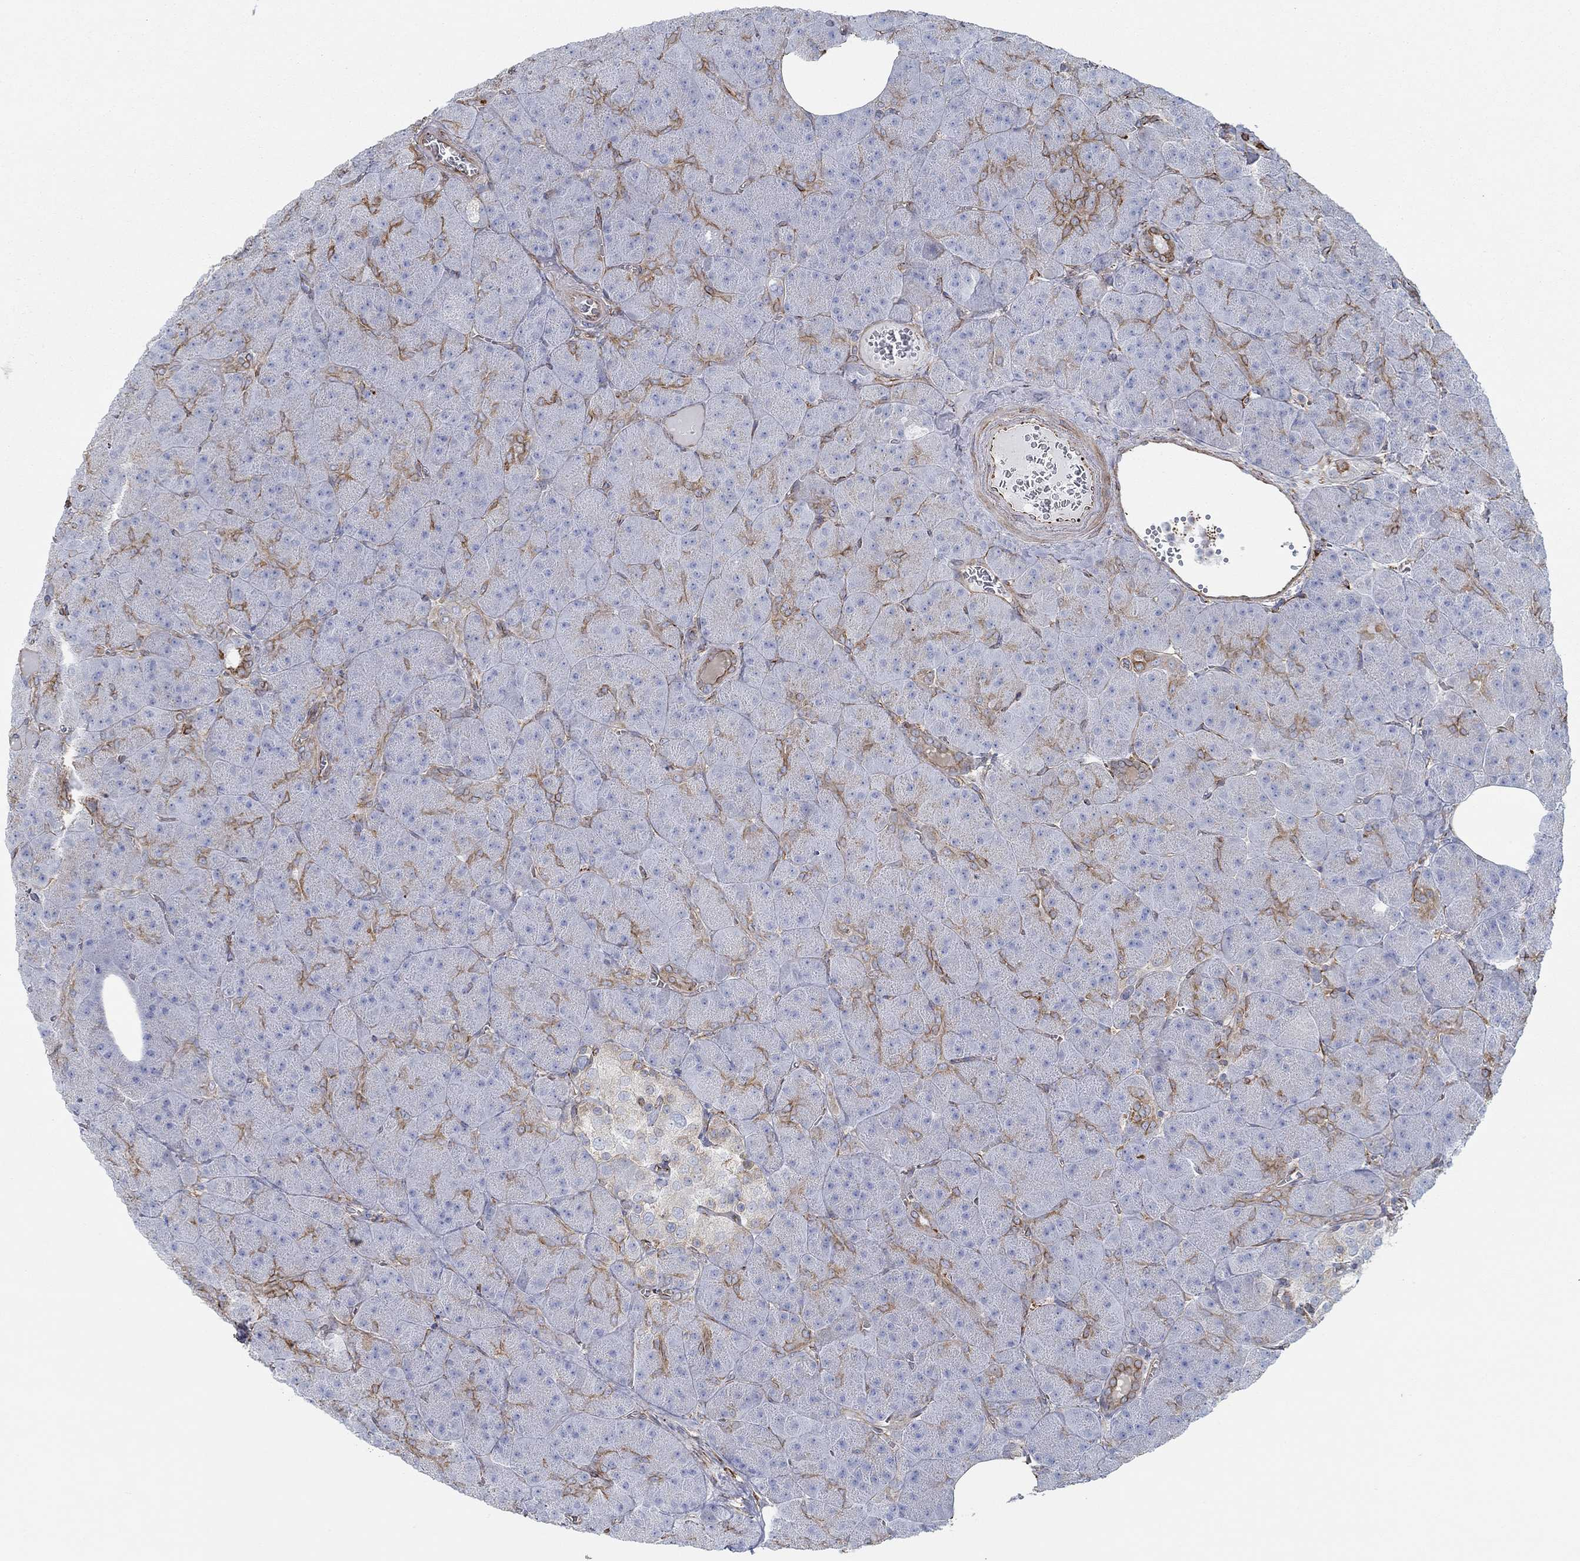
{"staining": {"intensity": "moderate", "quantity": "25%-75%", "location": "cytoplasmic/membranous"}, "tissue": "pancreas", "cell_type": "Exocrine glandular cells", "image_type": "normal", "snomed": [{"axis": "morphology", "description": "Normal tissue, NOS"}, {"axis": "topography", "description": "Pancreas"}], "caption": "Exocrine glandular cells exhibit medium levels of moderate cytoplasmic/membranous positivity in approximately 25%-75% of cells in unremarkable human pancreas.", "gene": "STC2", "patient": {"sex": "male", "age": 61}}